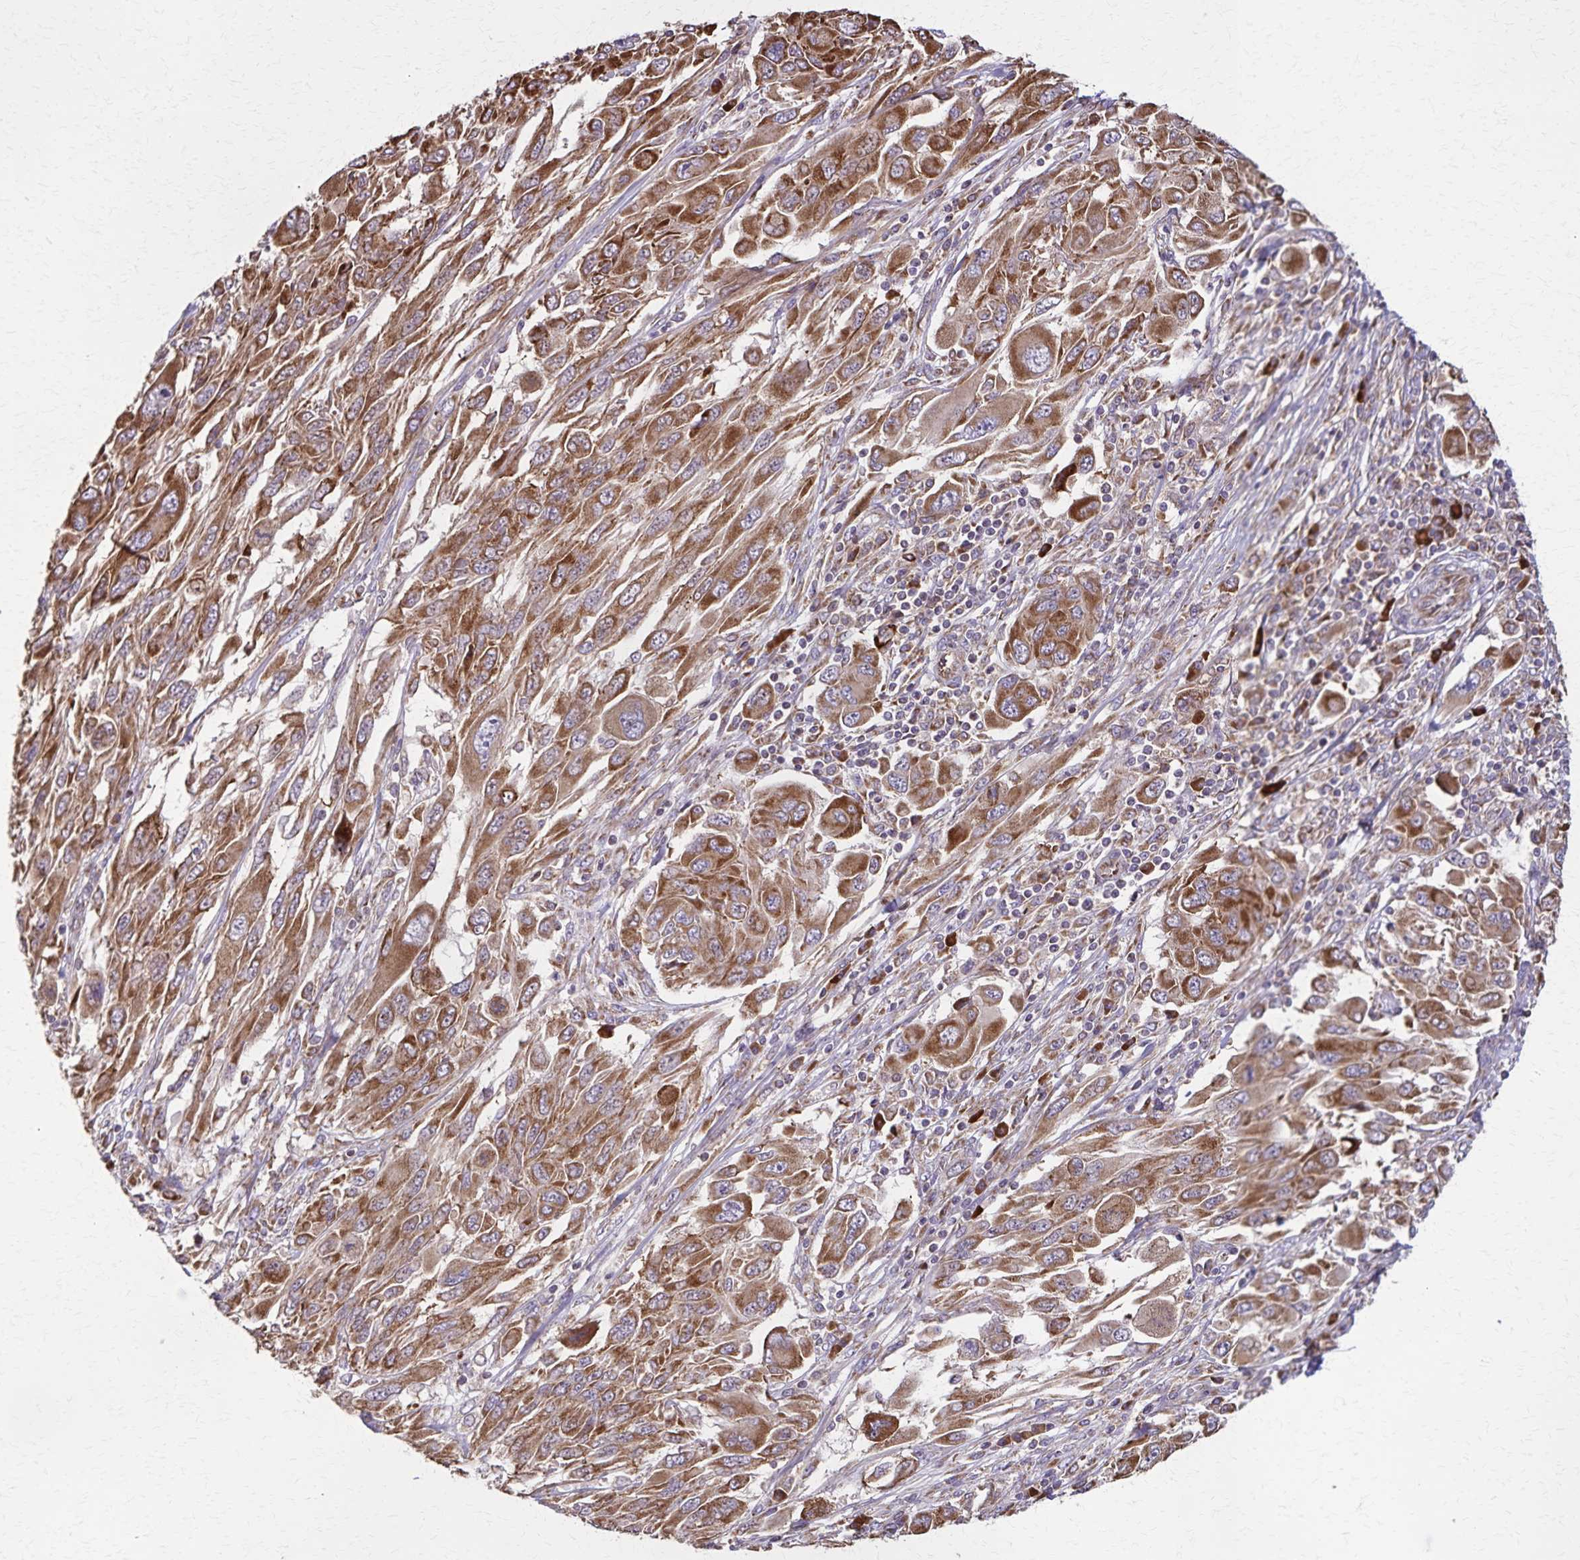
{"staining": {"intensity": "moderate", "quantity": ">75%", "location": "cytoplasmic/membranous"}, "tissue": "melanoma", "cell_type": "Tumor cells", "image_type": "cancer", "snomed": [{"axis": "morphology", "description": "Malignant melanoma, NOS"}, {"axis": "topography", "description": "Skin"}], "caption": "This image exhibits immunohistochemistry staining of melanoma, with medium moderate cytoplasmic/membranous expression in about >75% of tumor cells.", "gene": "RNF10", "patient": {"sex": "female", "age": 91}}